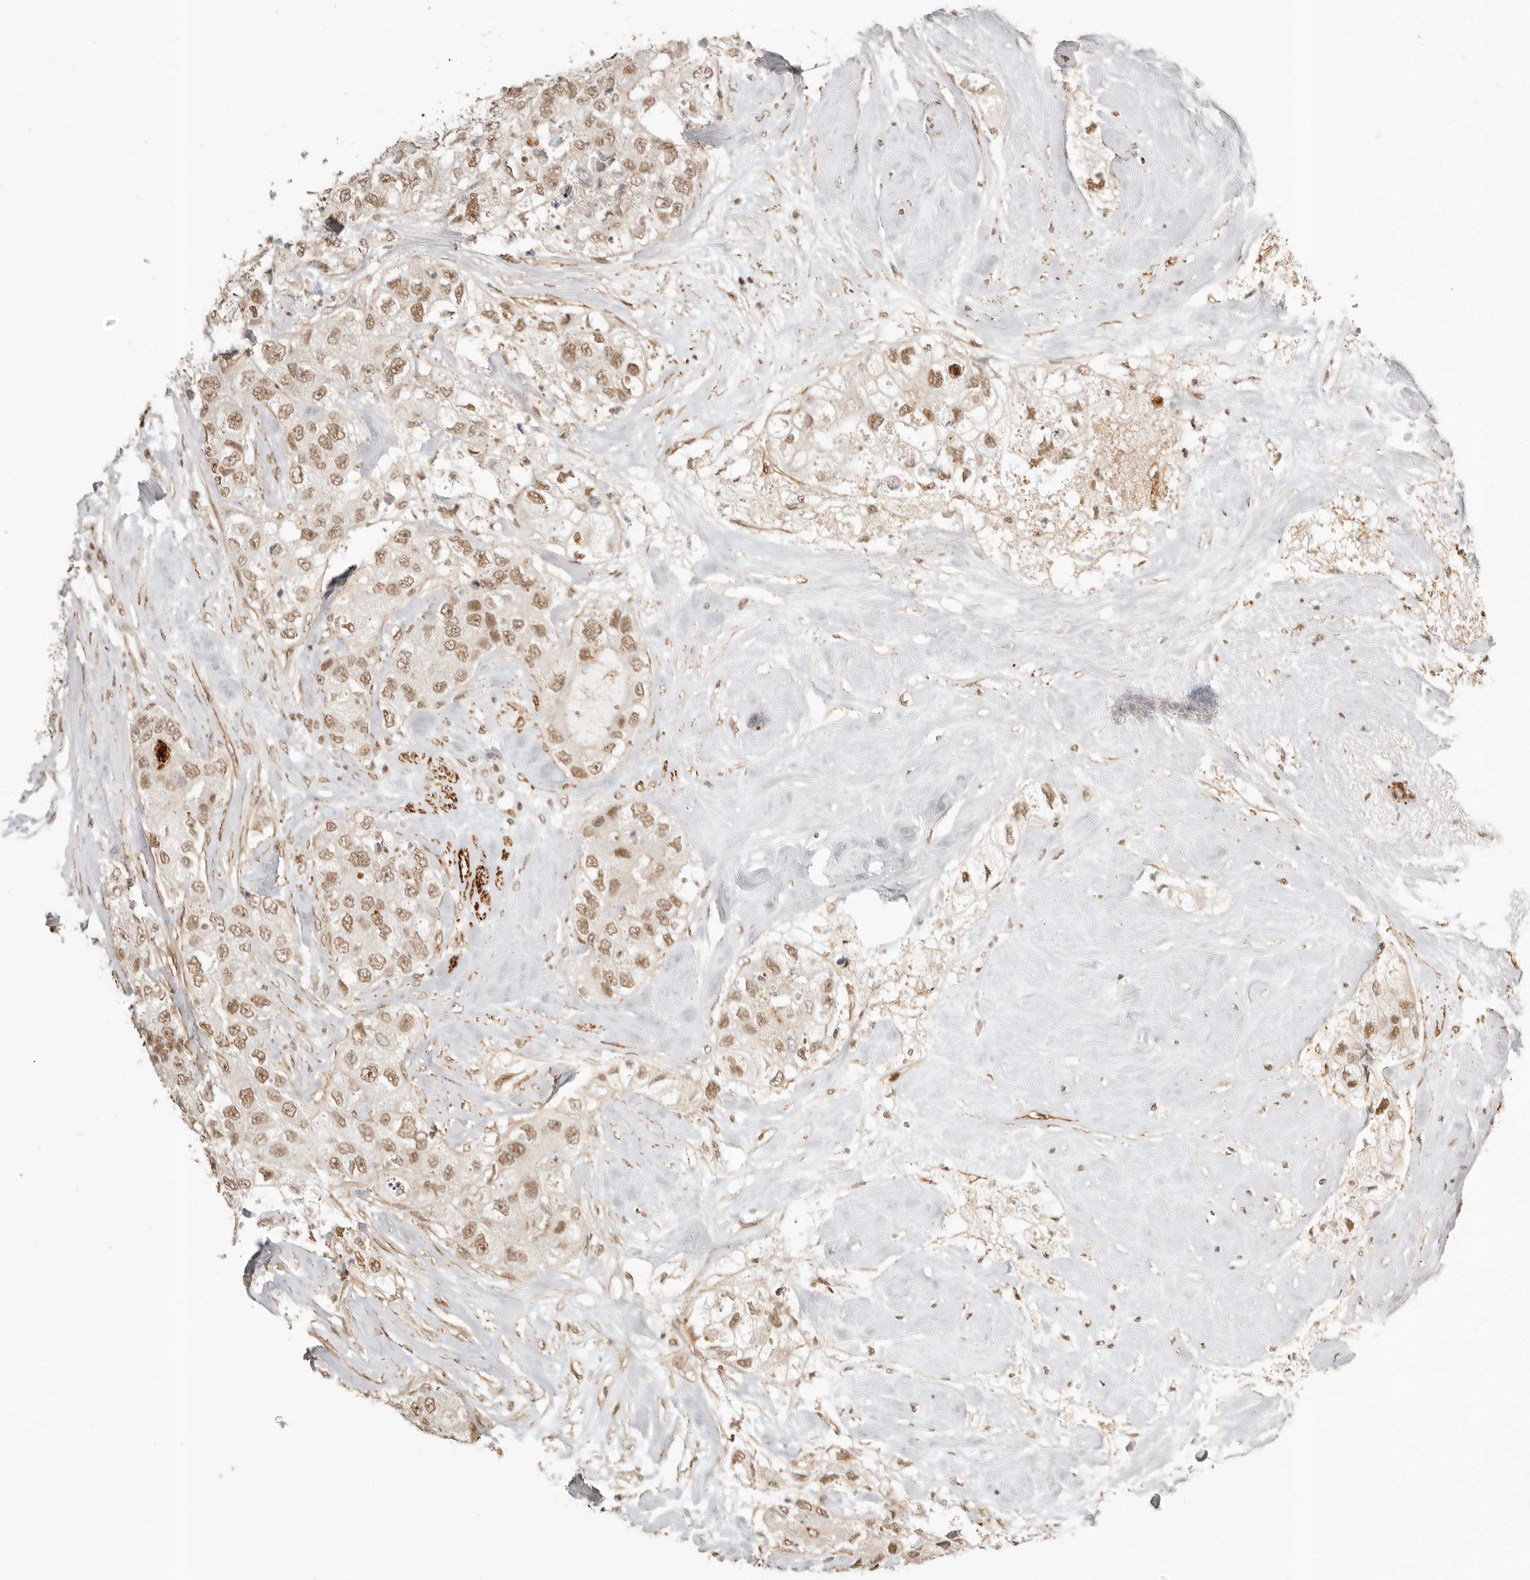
{"staining": {"intensity": "moderate", "quantity": ">75%", "location": "nuclear"}, "tissue": "breast cancer", "cell_type": "Tumor cells", "image_type": "cancer", "snomed": [{"axis": "morphology", "description": "Duct carcinoma"}, {"axis": "topography", "description": "Breast"}], "caption": "DAB immunohistochemical staining of human breast cancer (infiltrating ductal carcinoma) reveals moderate nuclear protein staining in approximately >75% of tumor cells. (DAB (3,3'-diaminobenzidine) IHC, brown staining for protein, blue staining for nuclei).", "gene": "GABPA", "patient": {"sex": "female", "age": 62}}